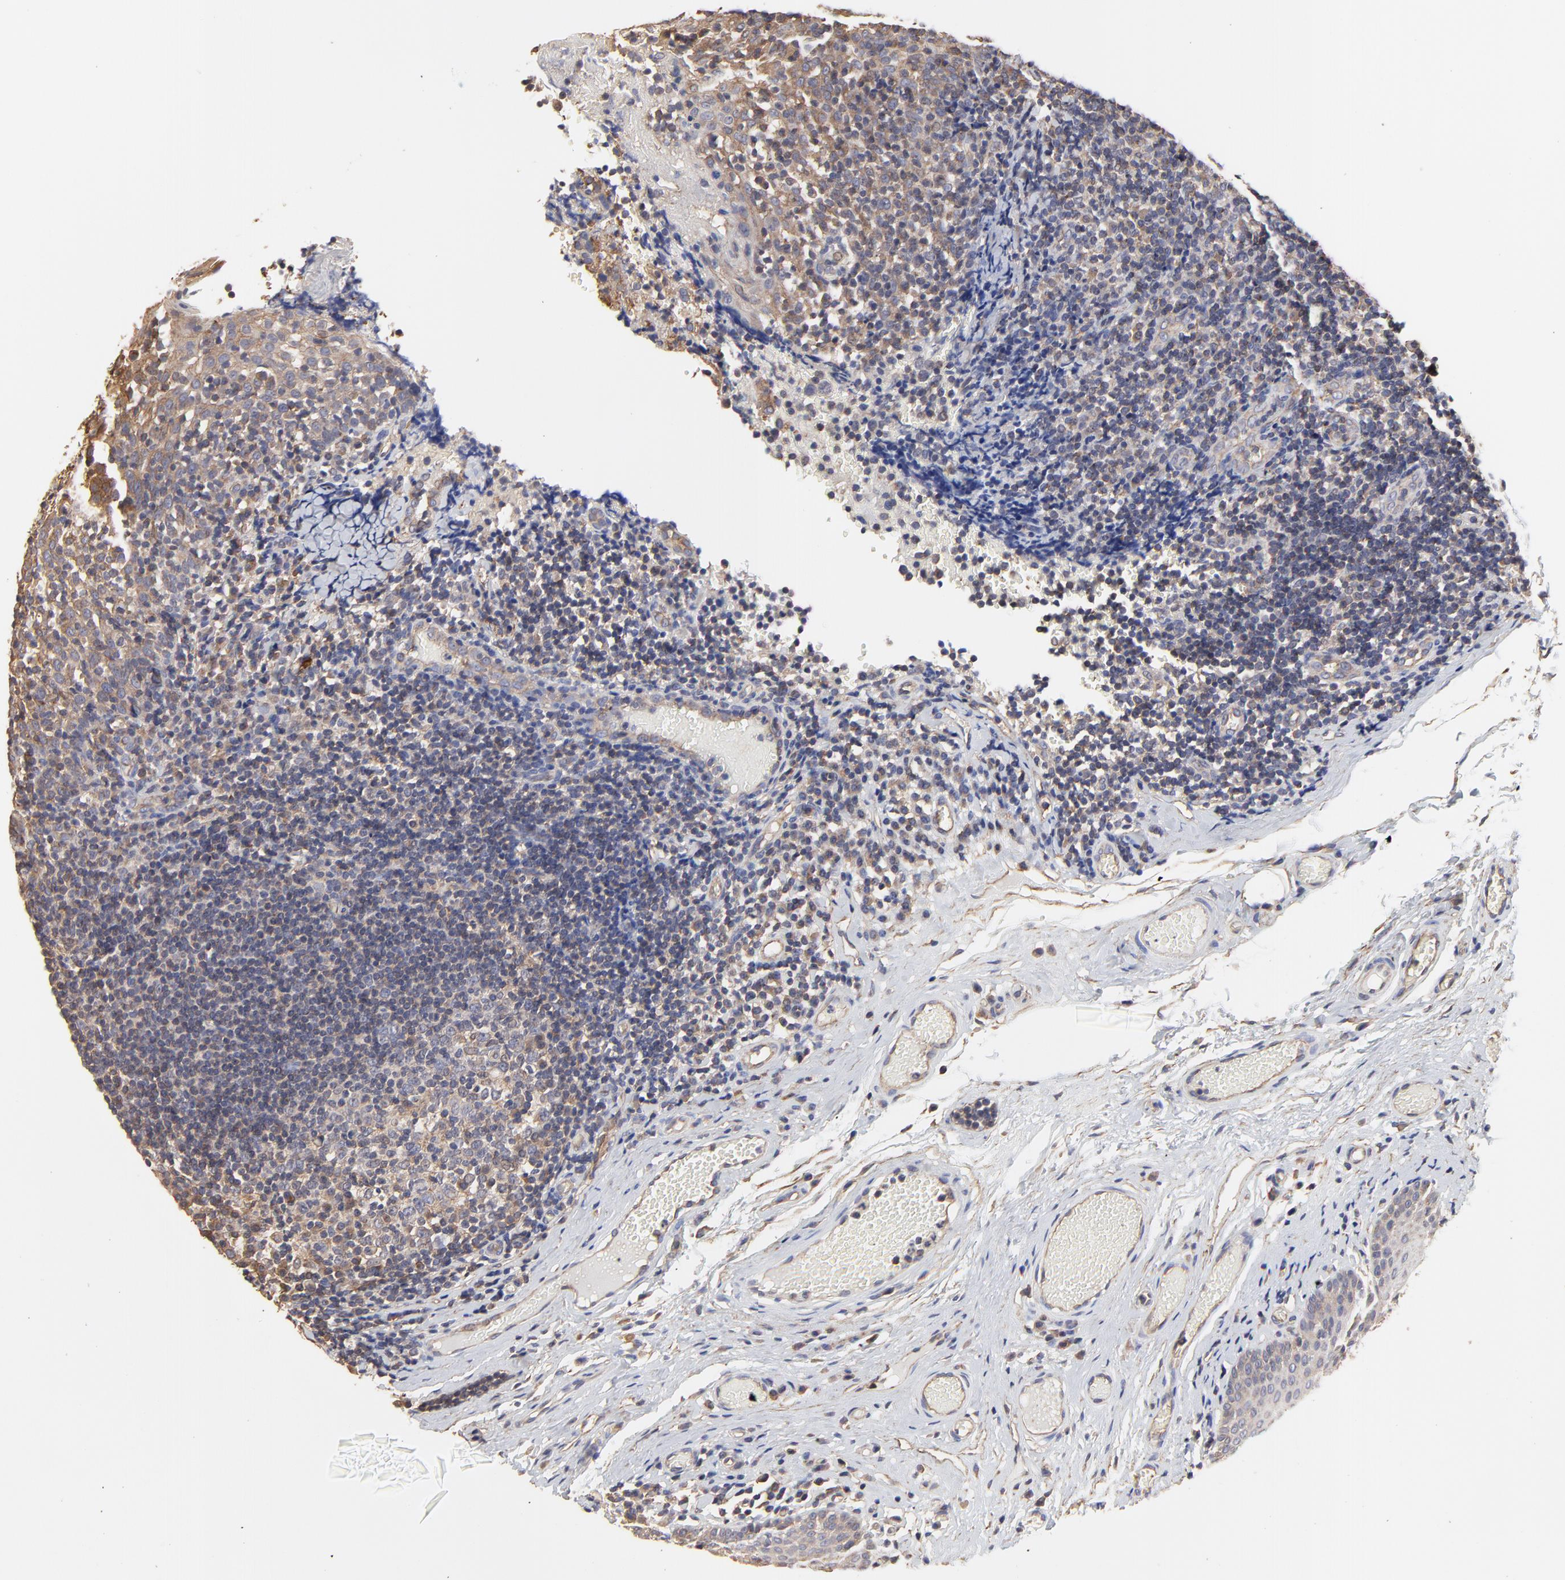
{"staining": {"intensity": "weak", "quantity": "<25%", "location": "cytoplasmic/membranous"}, "tissue": "tonsil", "cell_type": "Germinal center cells", "image_type": "normal", "snomed": [{"axis": "morphology", "description": "Normal tissue, NOS"}, {"axis": "topography", "description": "Tonsil"}], "caption": "The immunohistochemistry (IHC) photomicrograph has no significant positivity in germinal center cells of tonsil. (DAB (3,3'-diaminobenzidine) immunohistochemistry (IHC) visualized using brightfield microscopy, high magnification).", "gene": "ARMT1", "patient": {"sex": "female", "age": 34}}